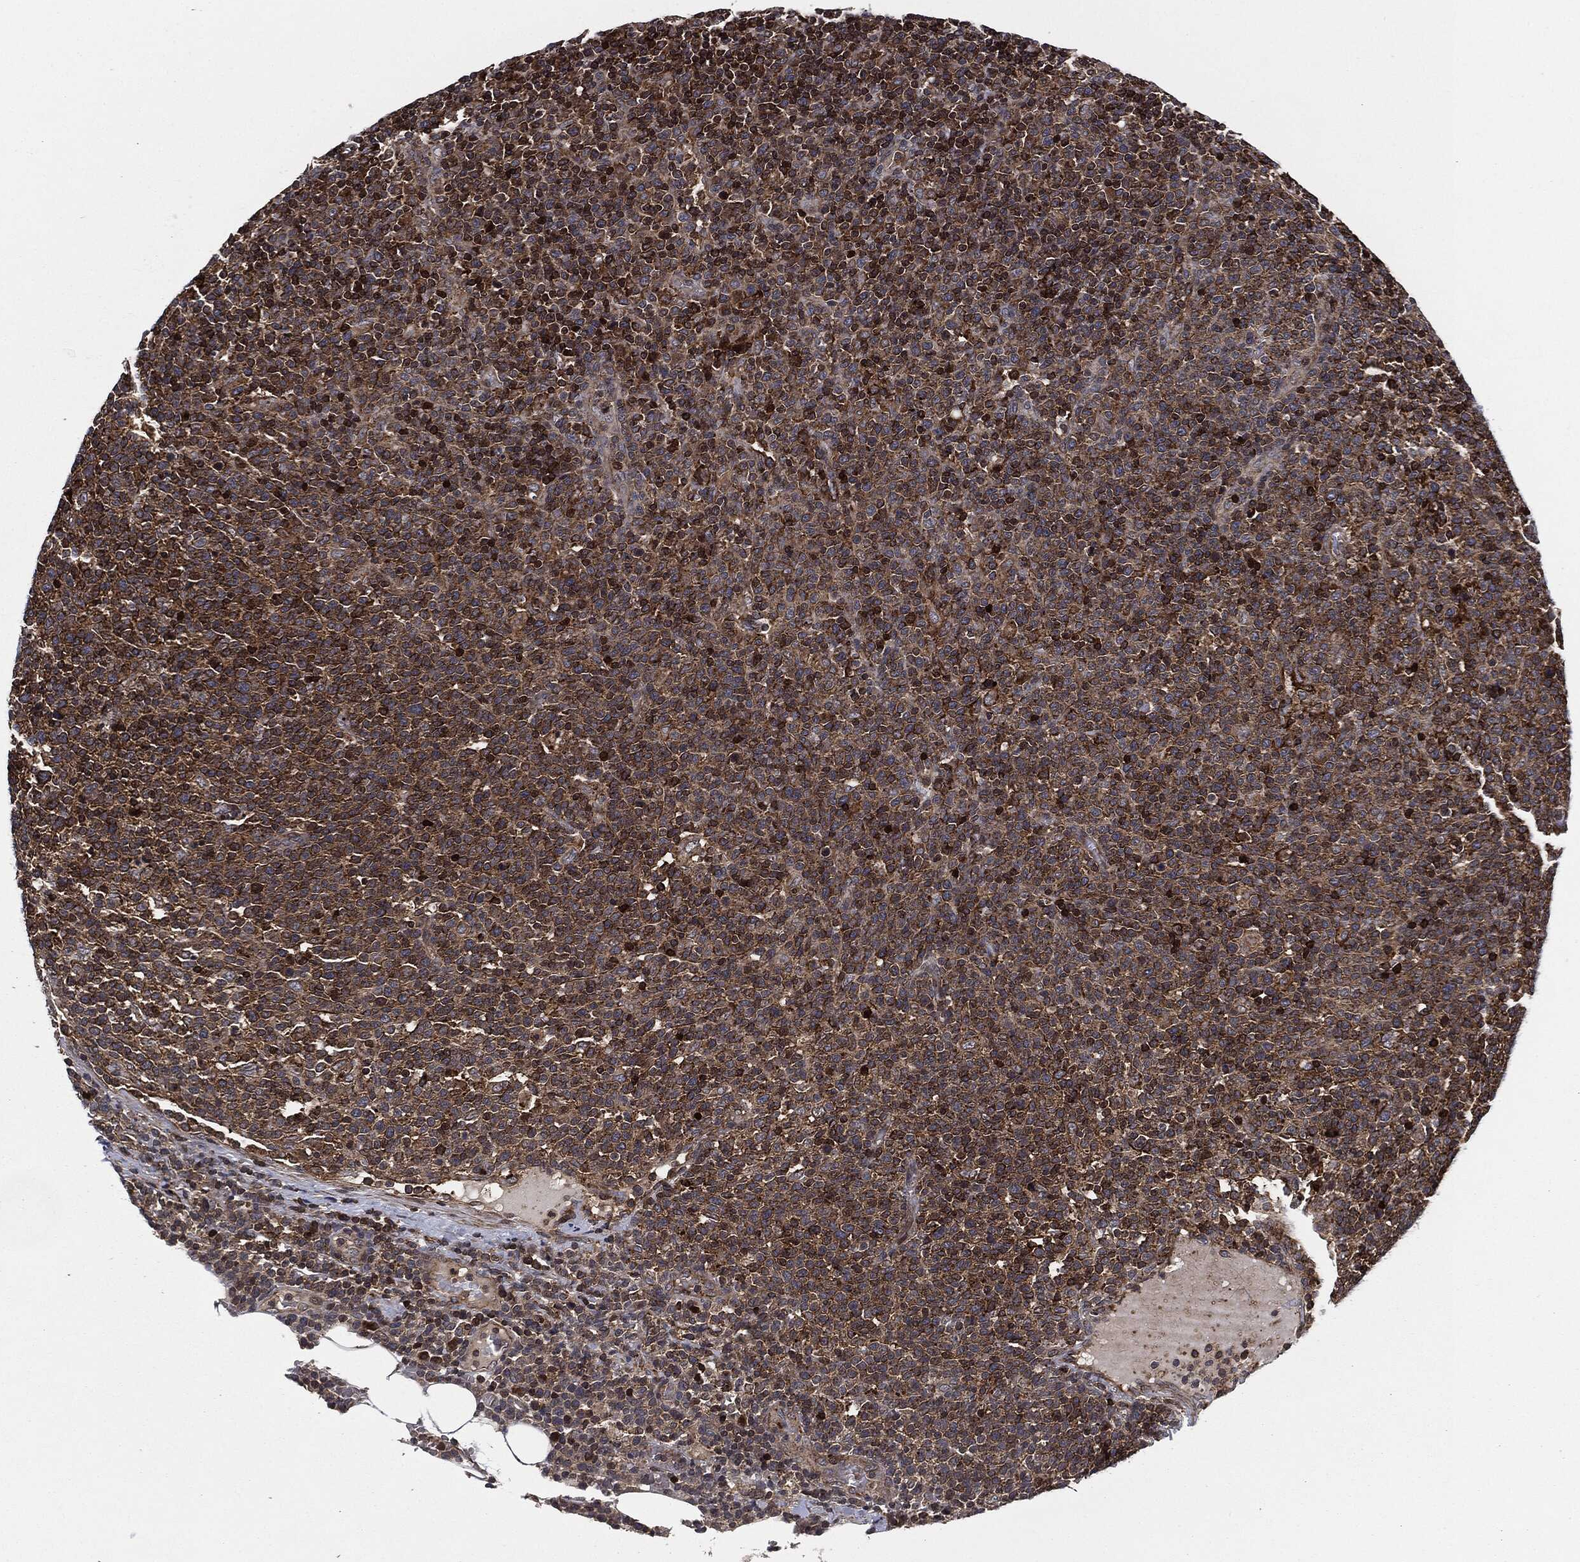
{"staining": {"intensity": "strong", "quantity": ">75%", "location": "cytoplasmic/membranous"}, "tissue": "lymphoma", "cell_type": "Tumor cells", "image_type": "cancer", "snomed": [{"axis": "morphology", "description": "Malignant lymphoma, non-Hodgkin's type, High grade"}, {"axis": "topography", "description": "Lymph node"}], "caption": "Tumor cells demonstrate high levels of strong cytoplasmic/membranous positivity in approximately >75% of cells in malignant lymphoma, non-Hodgkin's type (high-grade).", "gene": "UBR1", "patient": {"sex": "male", "age": 61}}